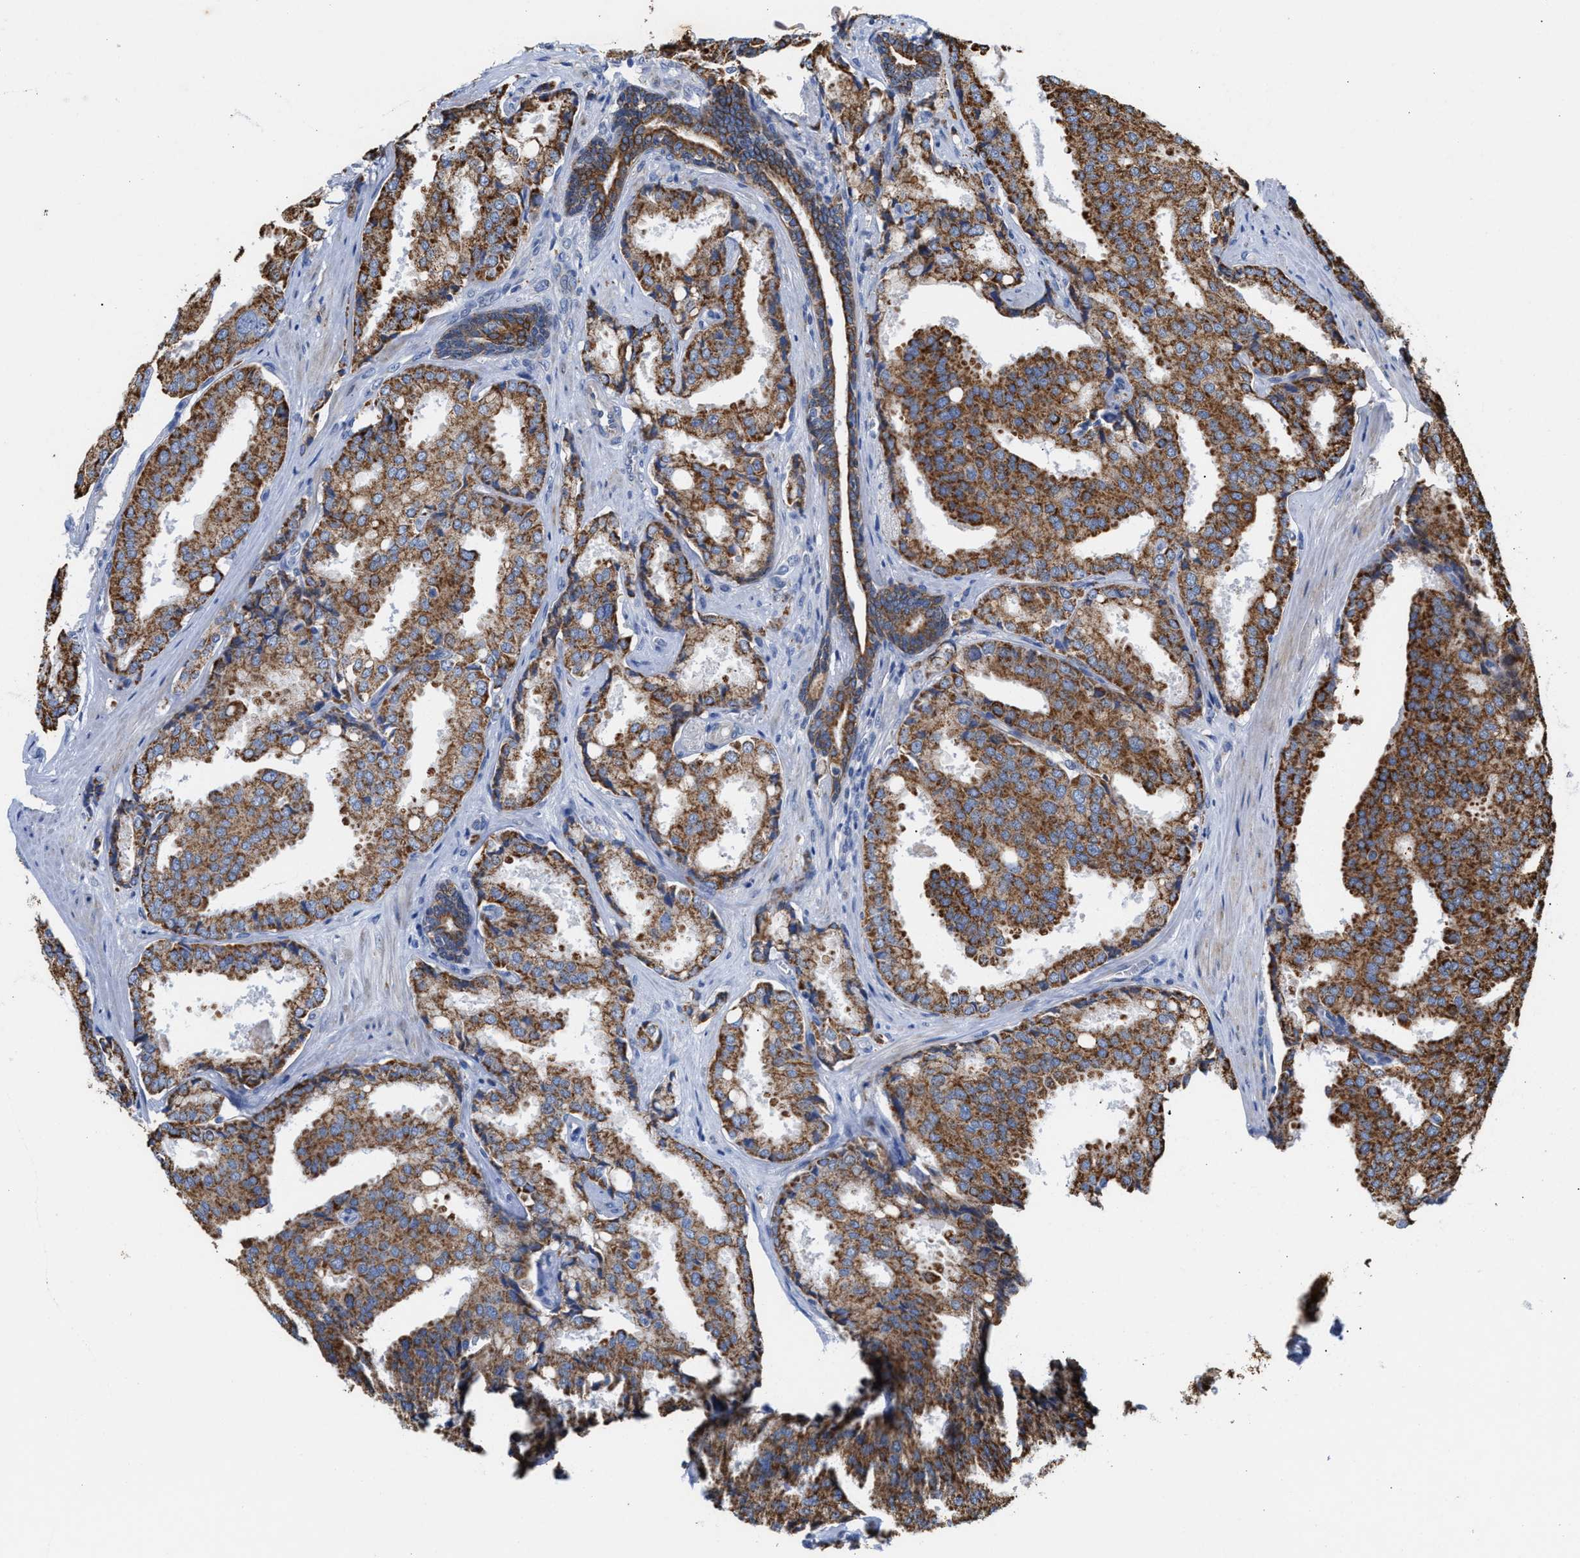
{"staining": {"intensity": "moderate", "quantity": ">75%", "location": "cytoplasmic/membranous"}, "tissue": "prostate cancer", "cell_type": "Tumor cells", "image_type": "cancer", "snomed": [{"axis": "morphology", "description": "Adenocarcinoma, High grade"}, {"axis": "topography", "description": "Prostate"}], "caption": "A brown stain shows moderate cytoplasmic/membranous staining of a protein in human prostate cancer (high-grade adenocarcinoma) tumor cells. The protein of interest is shown in brown color, while the nuclei are stained blue.", "gene": "JAG1", "patient": {"sex": "male", "age": 50}}